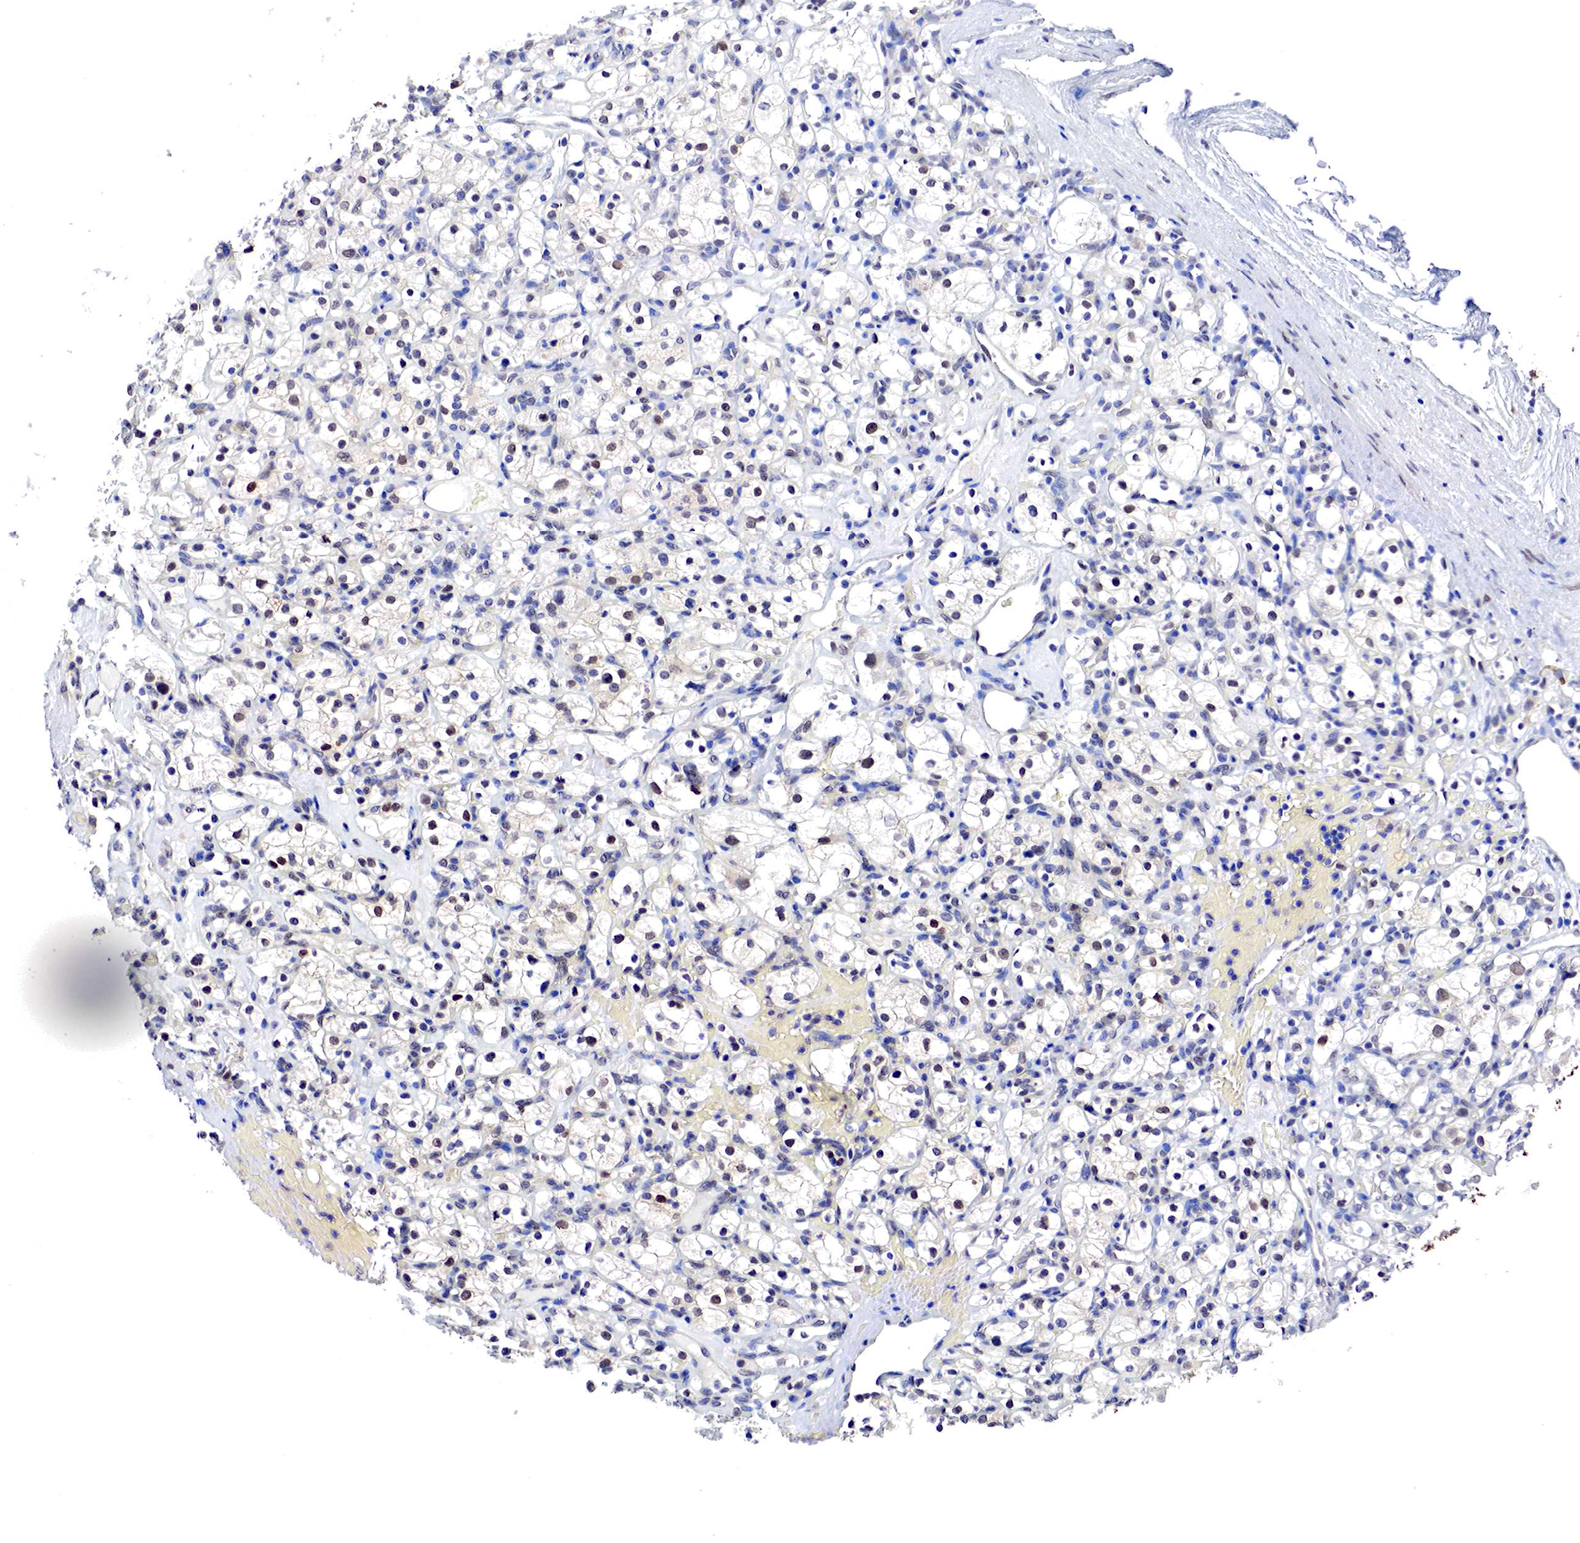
{"staining": {"intensity": "weak", "quantity": ">75%", "location": "nuclear"}, "tissue": "renal cancer", "cell_type": "Tumor cells", "image_type": "cancer", "snomed": [{"axis": "morphology", "description": "Adenocarcinoma, NOS"}, {"axis": "topography", "description": "Kidney"}], "caption": "Human renal cancer stained with a brown dye reveals weak nuclear positive positivity in approximately >75% of tumor cells.", "gene": "PABIR2", "patient": {"sex": "female", "age": 83}}